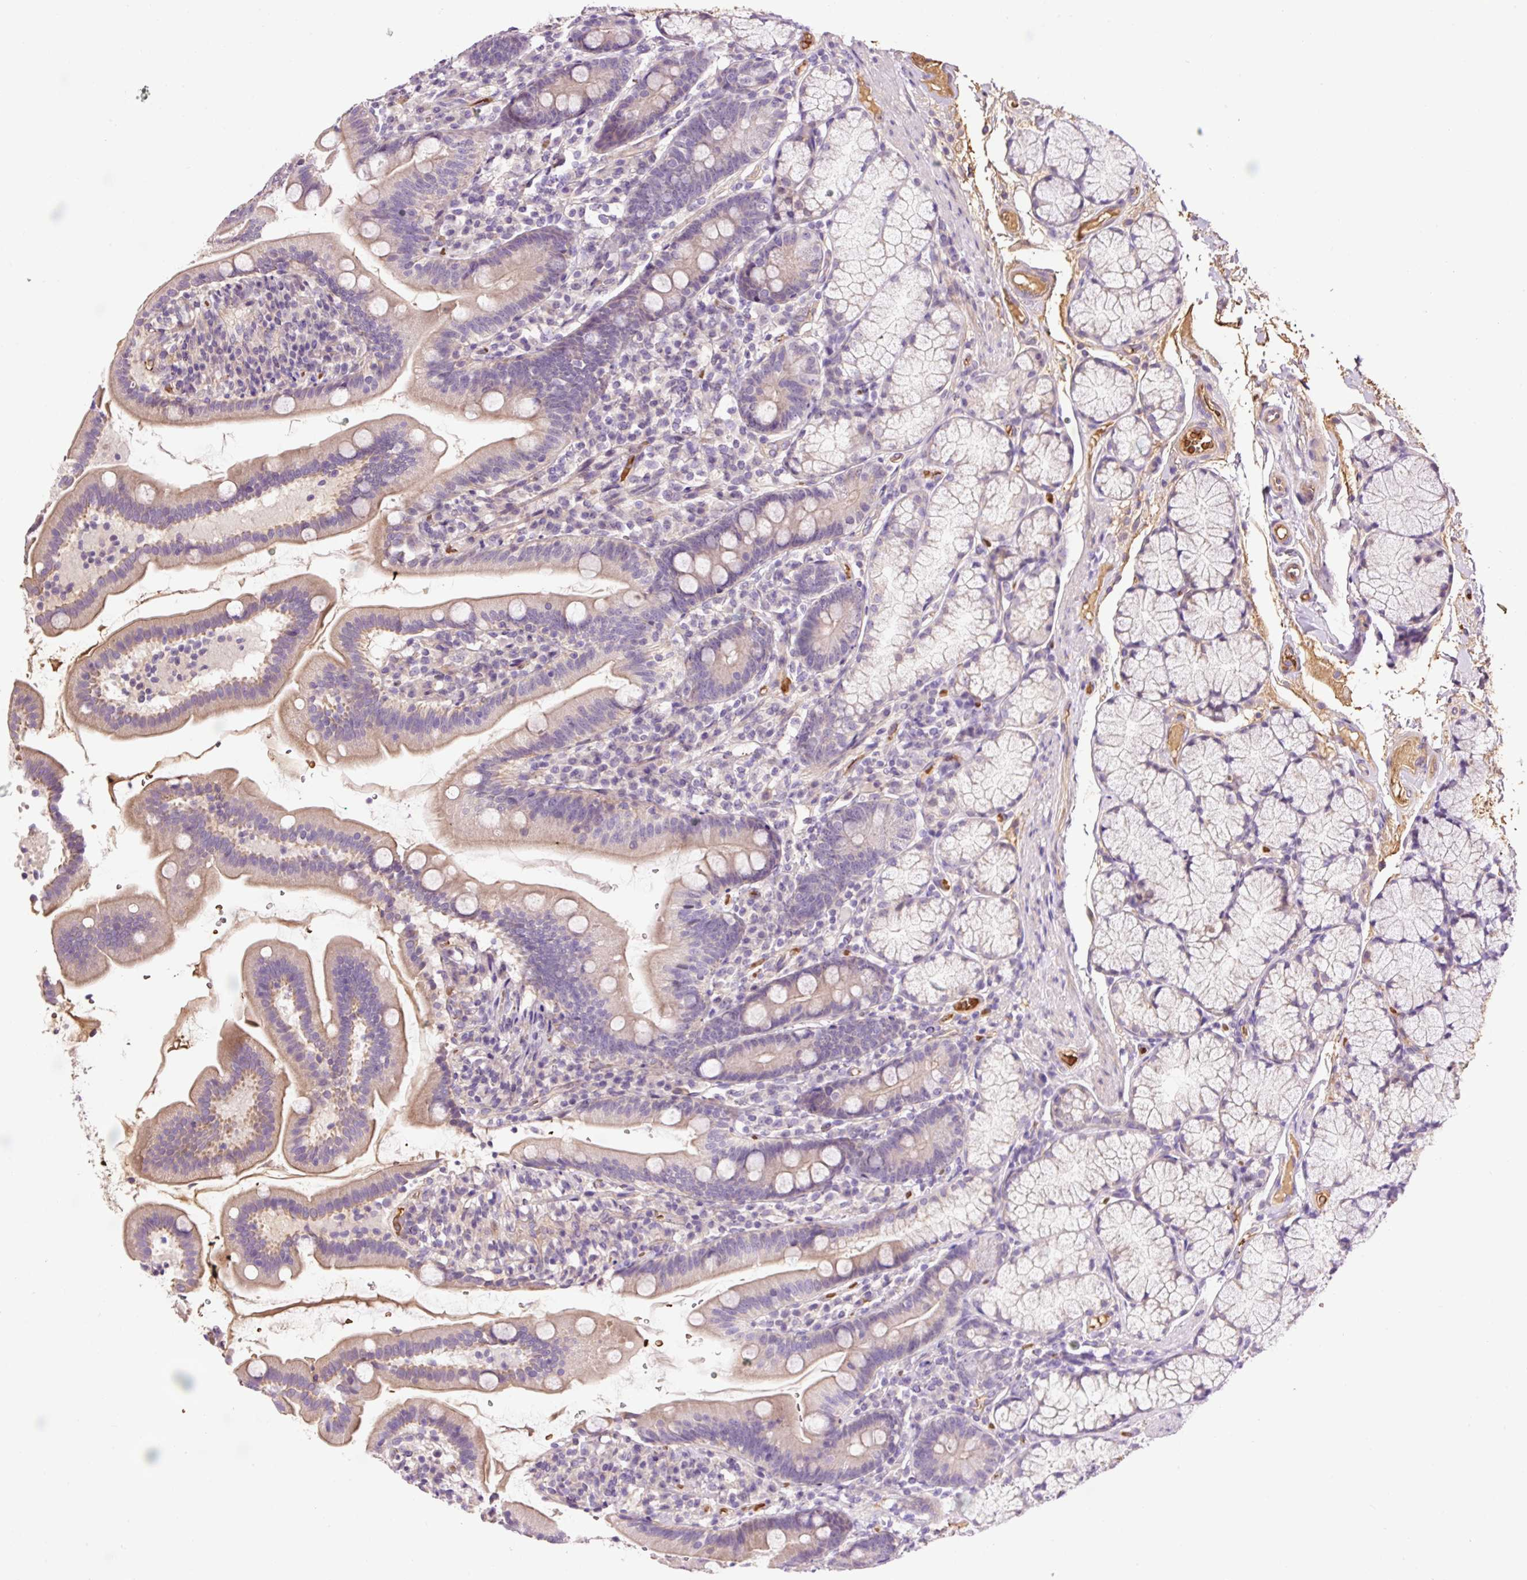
{"staining": {"intensity": "weak", "quantity": "<25%", "location": "cytoplasmic/membranous"}, "tissue": "duodenum", "cell_type": "Glandular cells", "image_type": "normal", "snomed": [{"axis": "morphology", "description": "Normal tissue, NOS"}, {"axis": "topography", "description": "Duodenum"}], "caption": "Duodenum stained for a protein using immunohistochemistry demonstrates no positivity glandular cells.", "gene": "TMEM235", "patient": {"sex": "female", "age": 67}}